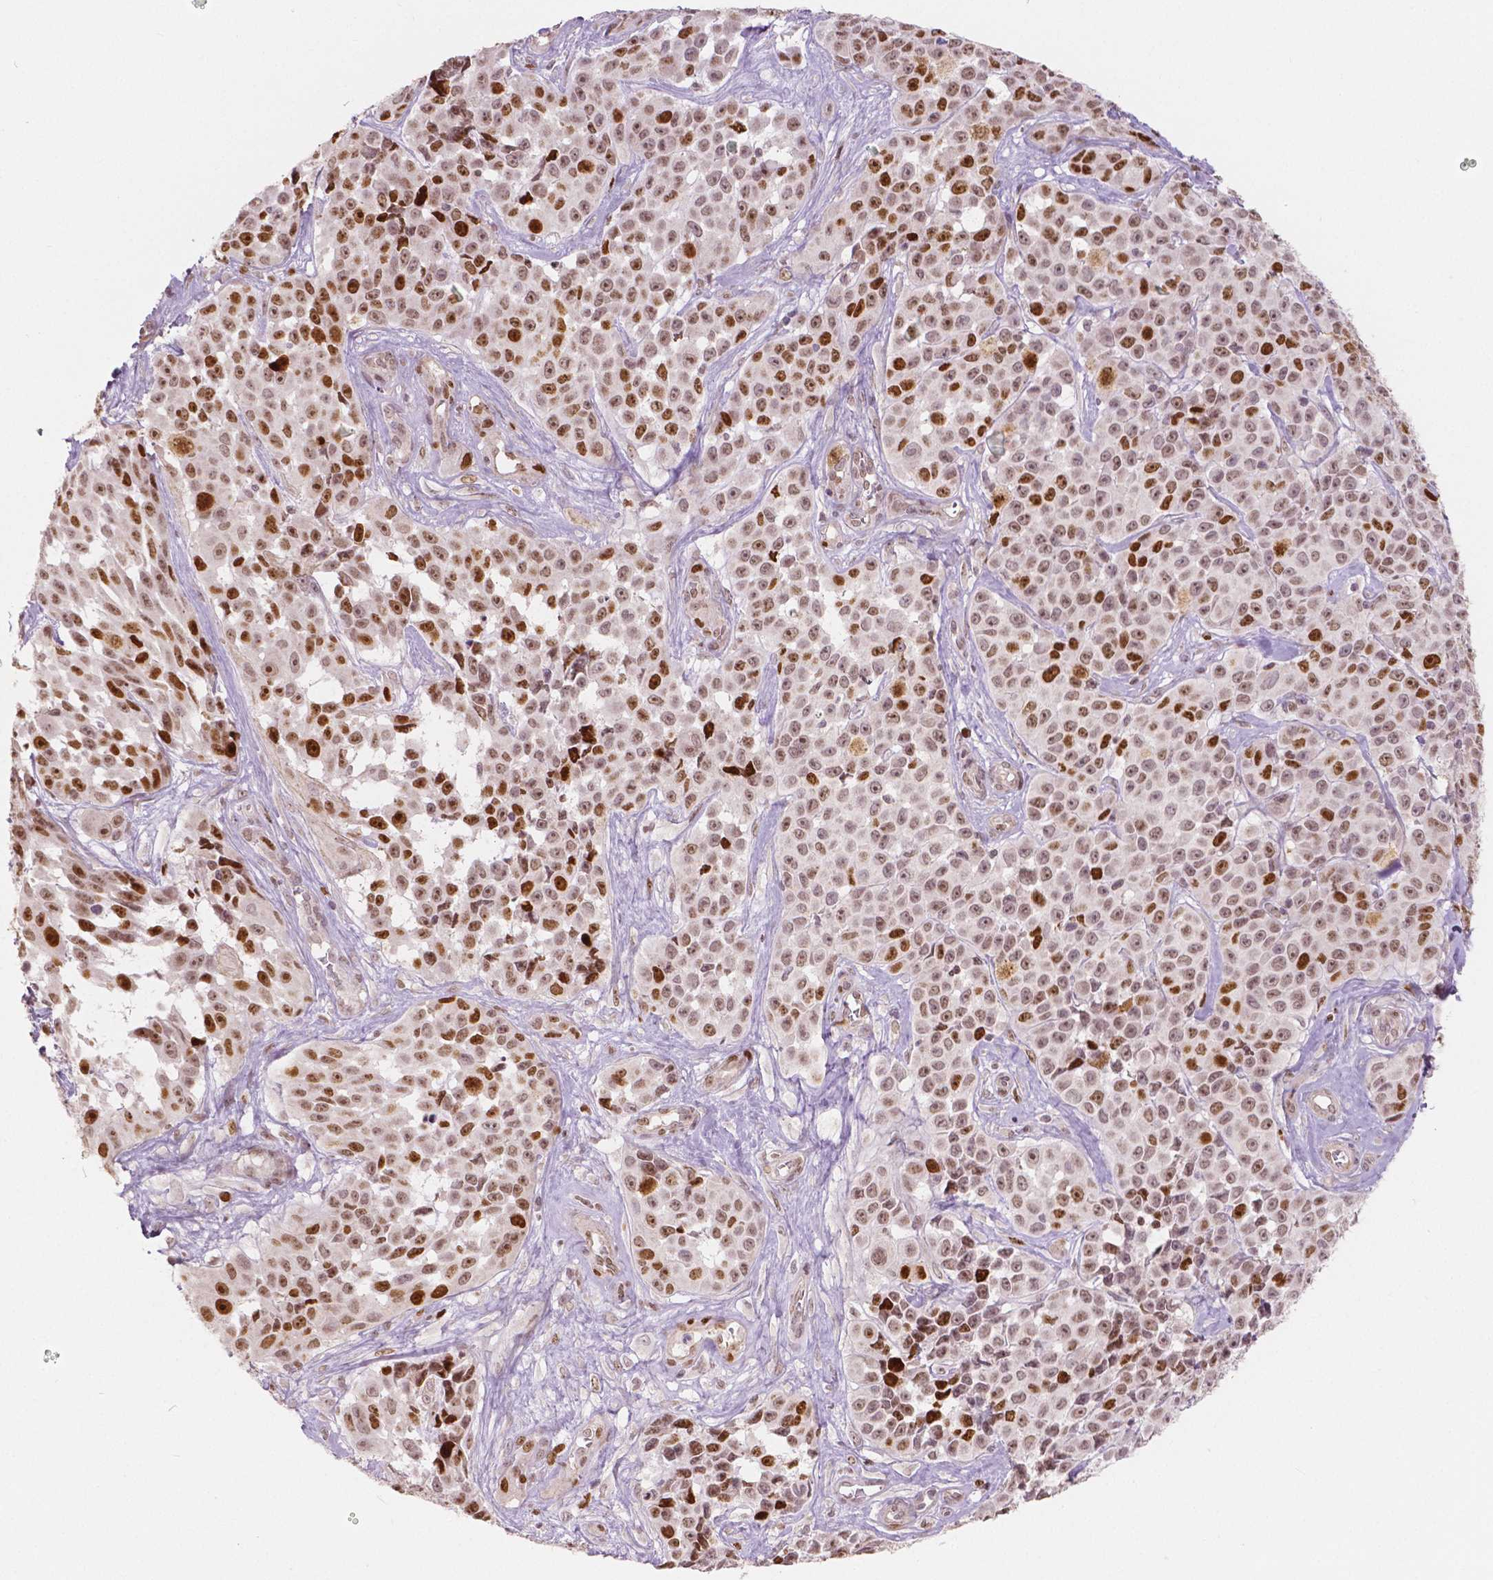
{"staining": {"intensity": "moderate", "quantity": "25%-75%", "location": "nuclear"}, "tissue": "melanoma", "cell_type": "Tumor cells", "image_type": "cancer", "snomed": [{"axis": "morphology", "description": "Malignant melanoma, NOS"}, {"axis": "topography", "description": "Skin"}], "caption": "This histopathology image exhibits melanoma stained with IHC to label a protein in brown. The nuclear of tumor cells show moderate positivity for the protein. Nuclei are counter-stained blue.", "gene": "NSD2", "patient": {"sex": "female", "age": 88}}